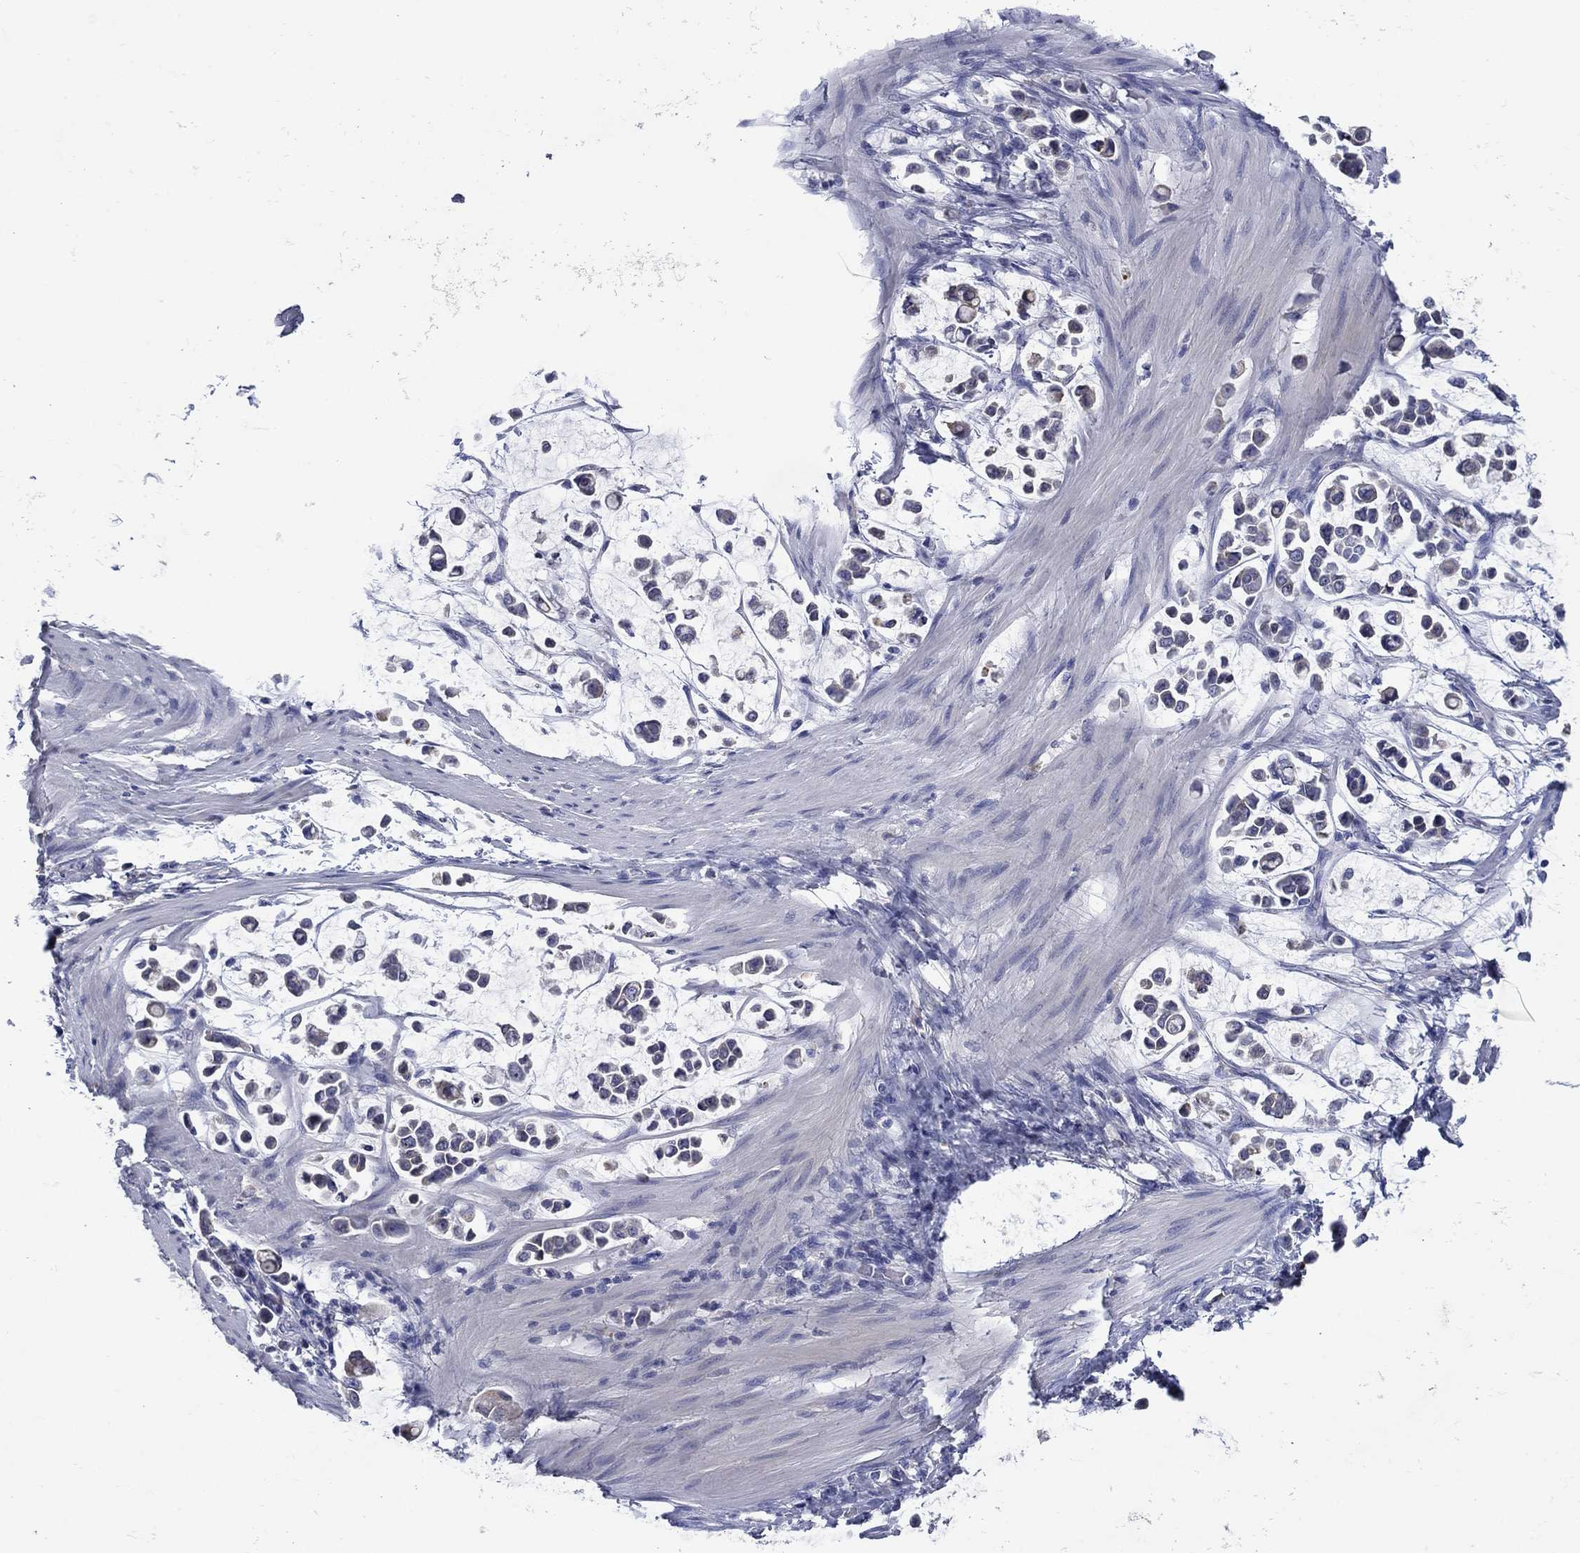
{"staining": {"intensity": "negative", "quantity": "none", "location": "none"}, "tissue": "stomach cancer", "cell_type": "Tumor cells", "image_type": "cancer", "snomed": [{"axis": "morphology", "description": "Adenocarcinoma, NOS"}, {"axis": "topography", "description": "Stomach"}], "caption": "Stomach adenocarcinoma was stained to show a protein in brown. There is no significant expression in tumor cells.", "gene": "SULT2B1", "patient": {"sex": "male", "age": 82}}